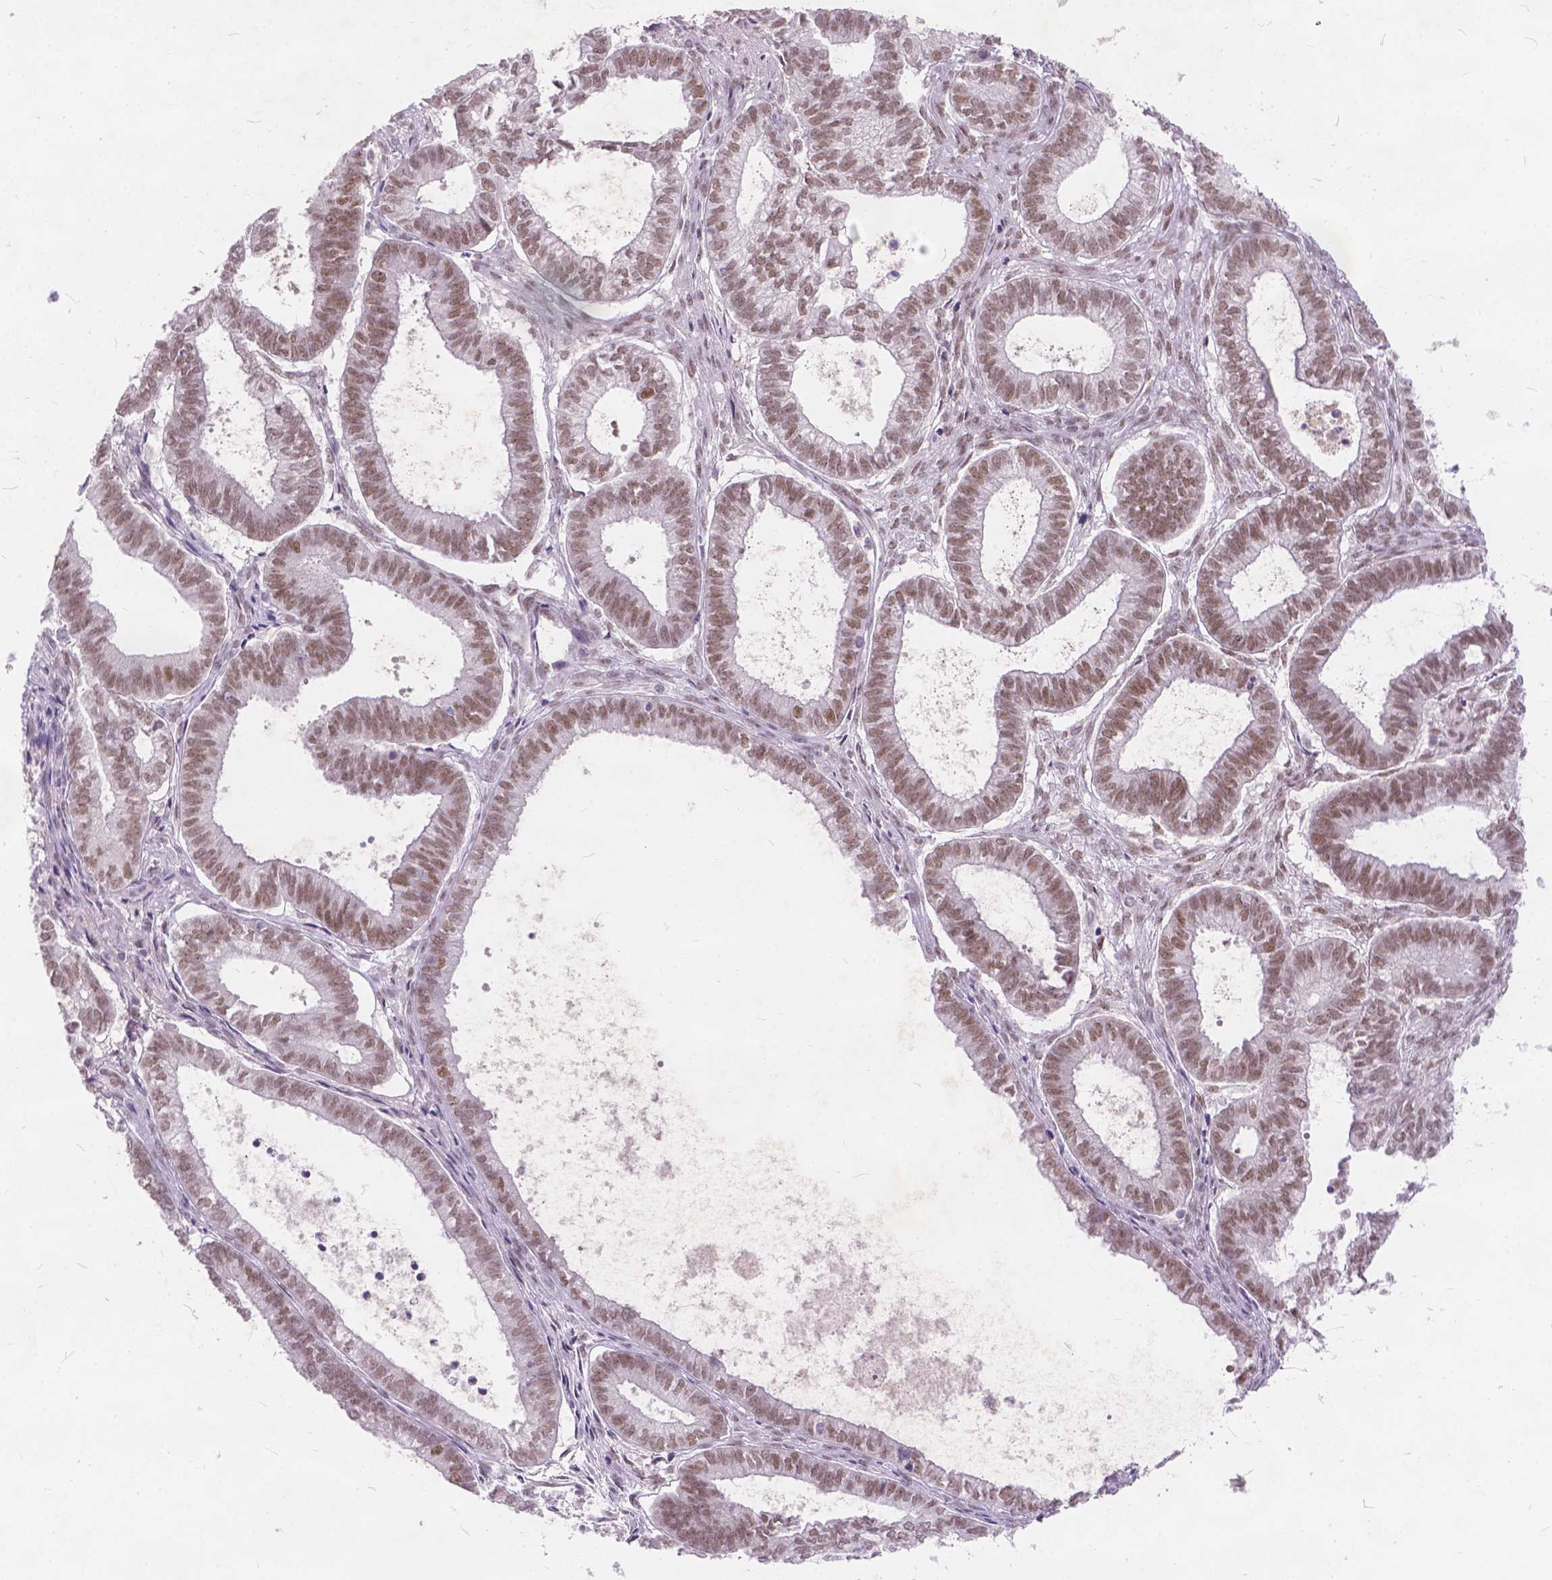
{"staining": {"intensity": "weak", "quantity": ">75%", "location": "nuclear"}, "tissue": "ovarian cancer", "cell_type": "Tumor cells", "image_type": "cancer", "snomed": [{"axis": "morphology", "description": "Carcinoma, endometroid"}, {"axis": "topography", "description": "Ovary"}], "caption": "Human ovarian endometroid carcinoma stained with a brown dye shows weak nuclear positive positivity in approximately >75% of tumor cells.", "gene": "FAM53A", "patient": {"sex": "female", "age": 64}}